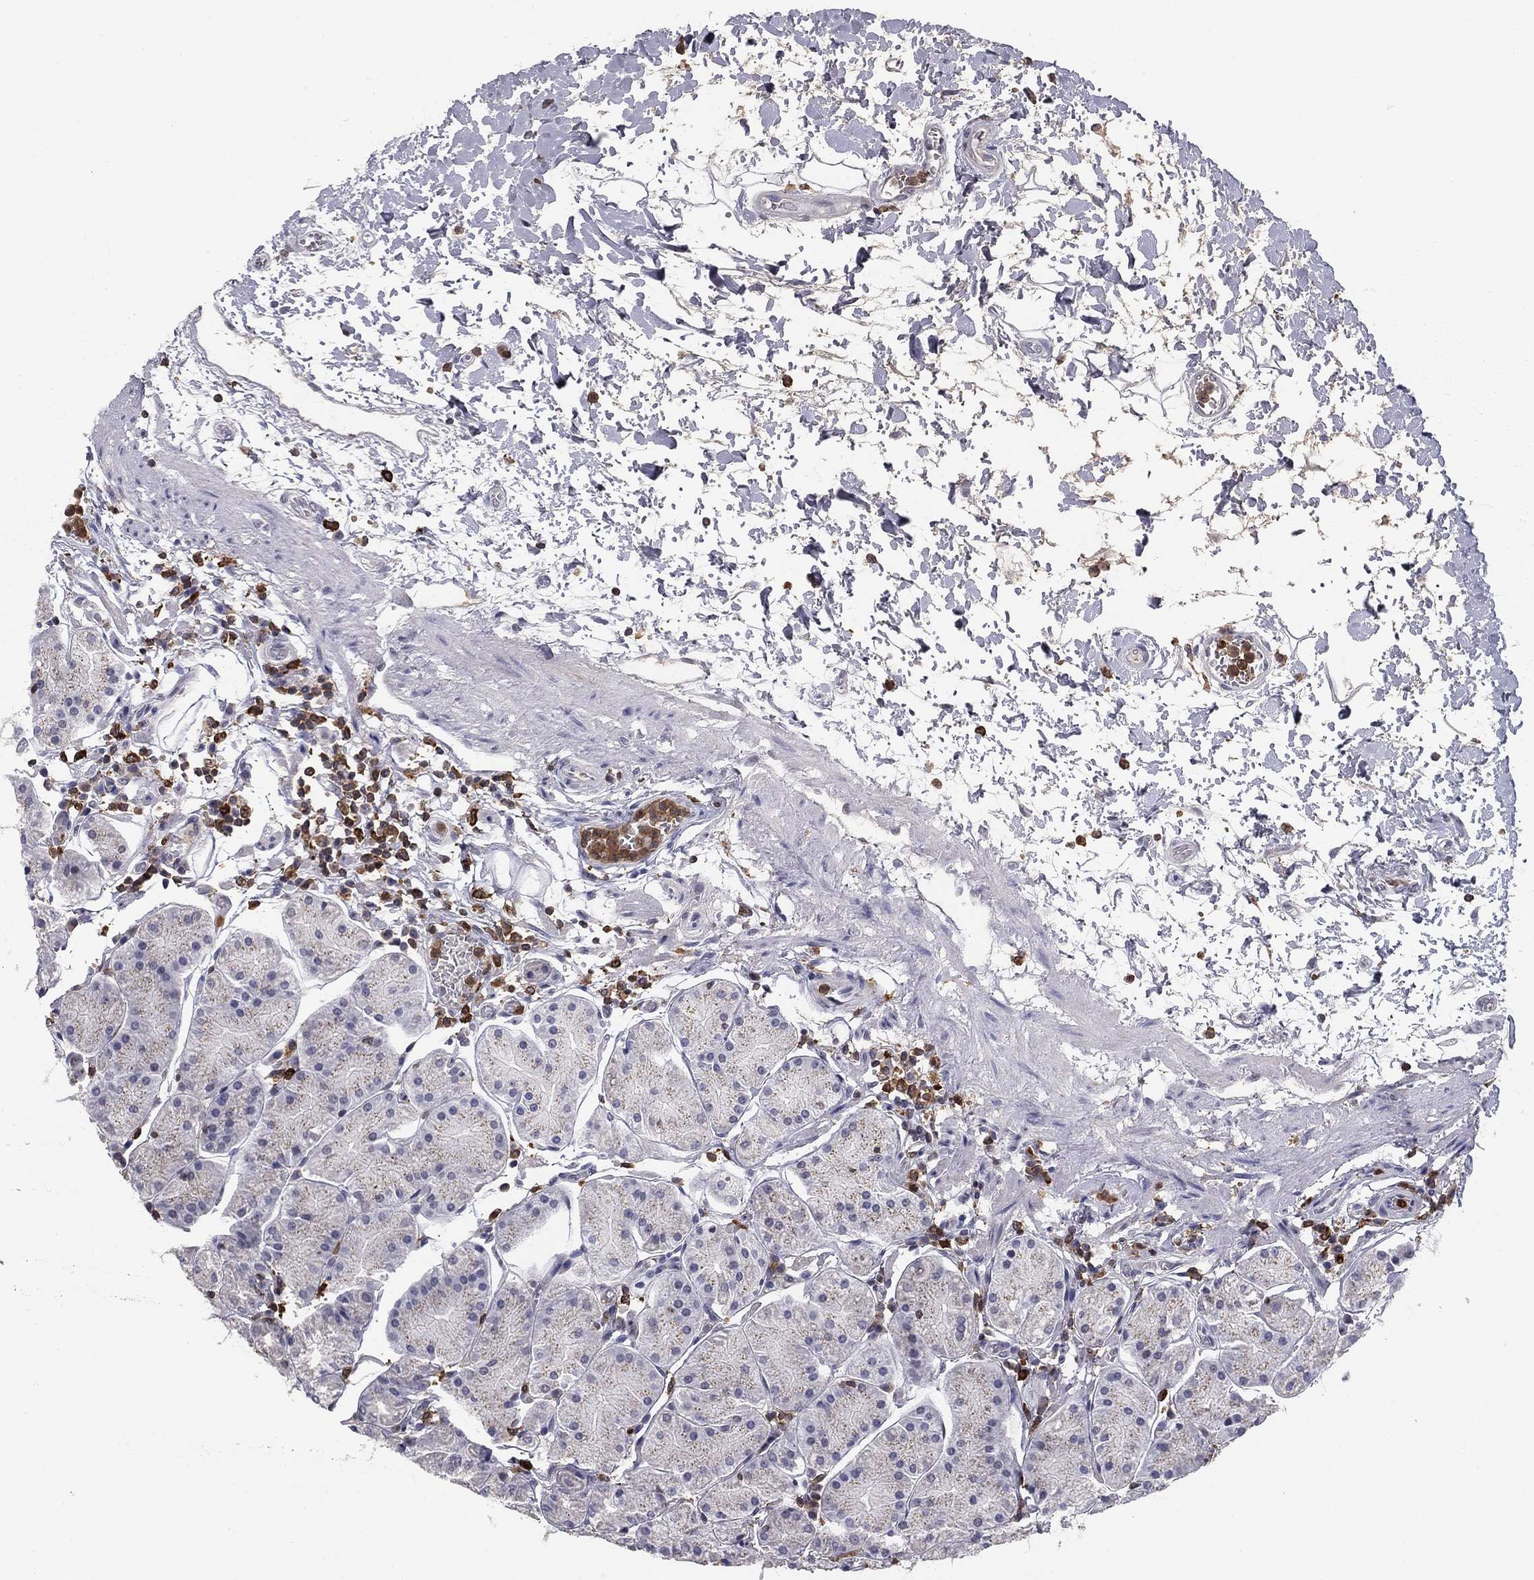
{"staining": {"intensity": "negative", "quantity": "none", "location": "none"}, "tissue": "stomach", "cell_type": "Glandular cells", "image_type": "normal", "snomed": [{"axis": "morphology", "description": "Normal tissue, NOS"}, {"axis": "topography", "description": "Stomach"}], "caption": "This image is of normal stomach stained with IHC to label a protein in brown with the nuclei are counter-stained blue. There is no staining in glandular cells. (Brightfield microscopy of DAB (3,3'-diaminobenzidine) IHC at high magnification).", "gene": "PLCB2", "patient": {"sex": "male", "age": 54}}